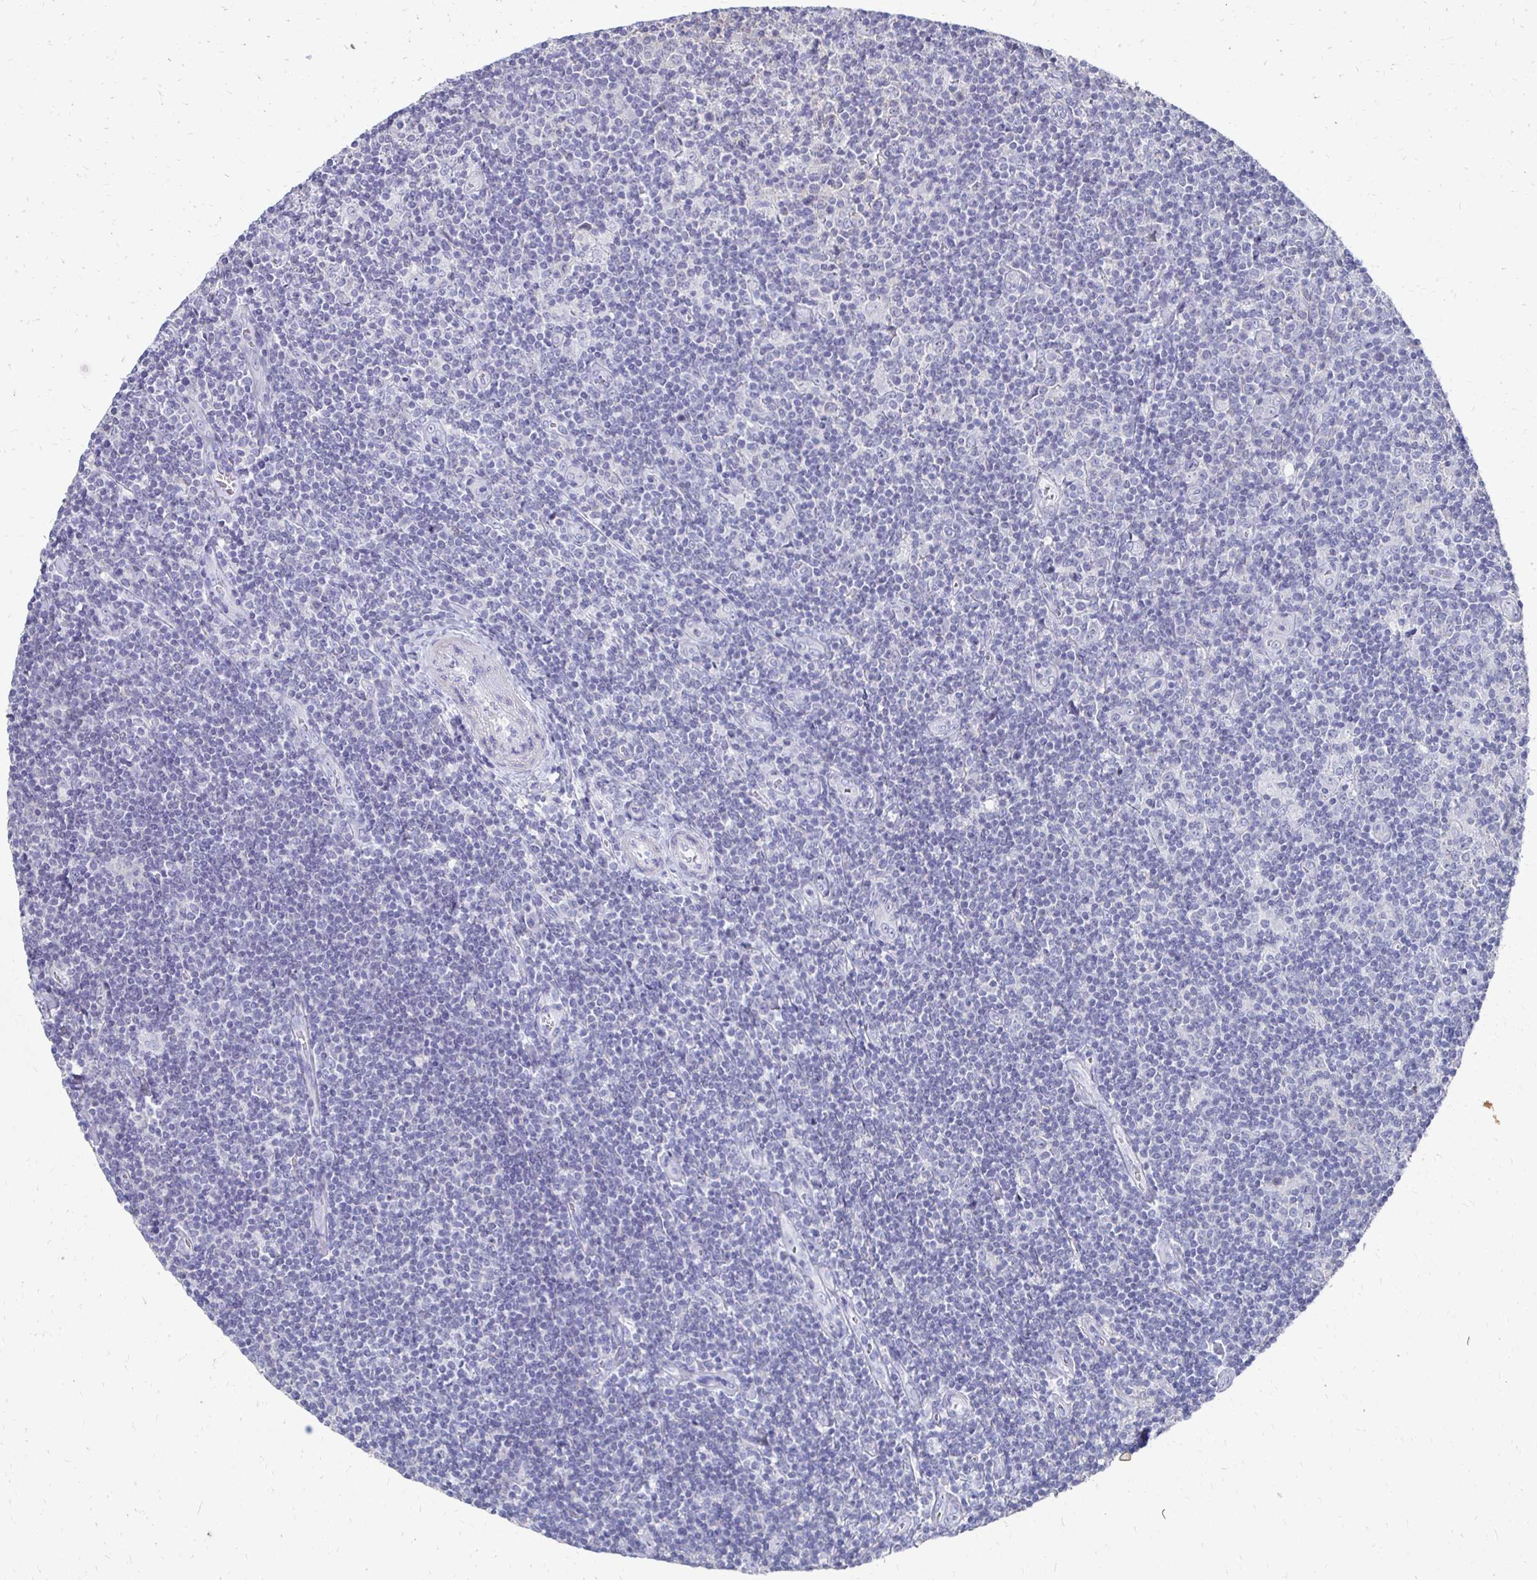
{"staining": {"intensity": "negative", "quantity": "none", "location": "none"}, "tissue": "lymphoma", "cell_type": "Tumor cells", "image_type": "cancer", "snomed": [{"axis": "morphology", "description": "Hodgkin's disease, NOS"}, {"axis": "topography", "description": "Lymph node"}], "caption": "A histopathology image of Hodgkin's disease stained for a protein exhibits no brown staining in tumor cells. The staining is performed using DAB (3,3'-diaminobenzidine) brown chromogen with nuclei counter-stained in using hematoxylin.", "gene": "SYCP3", "patient": {"sex": "male", "age": 40}}